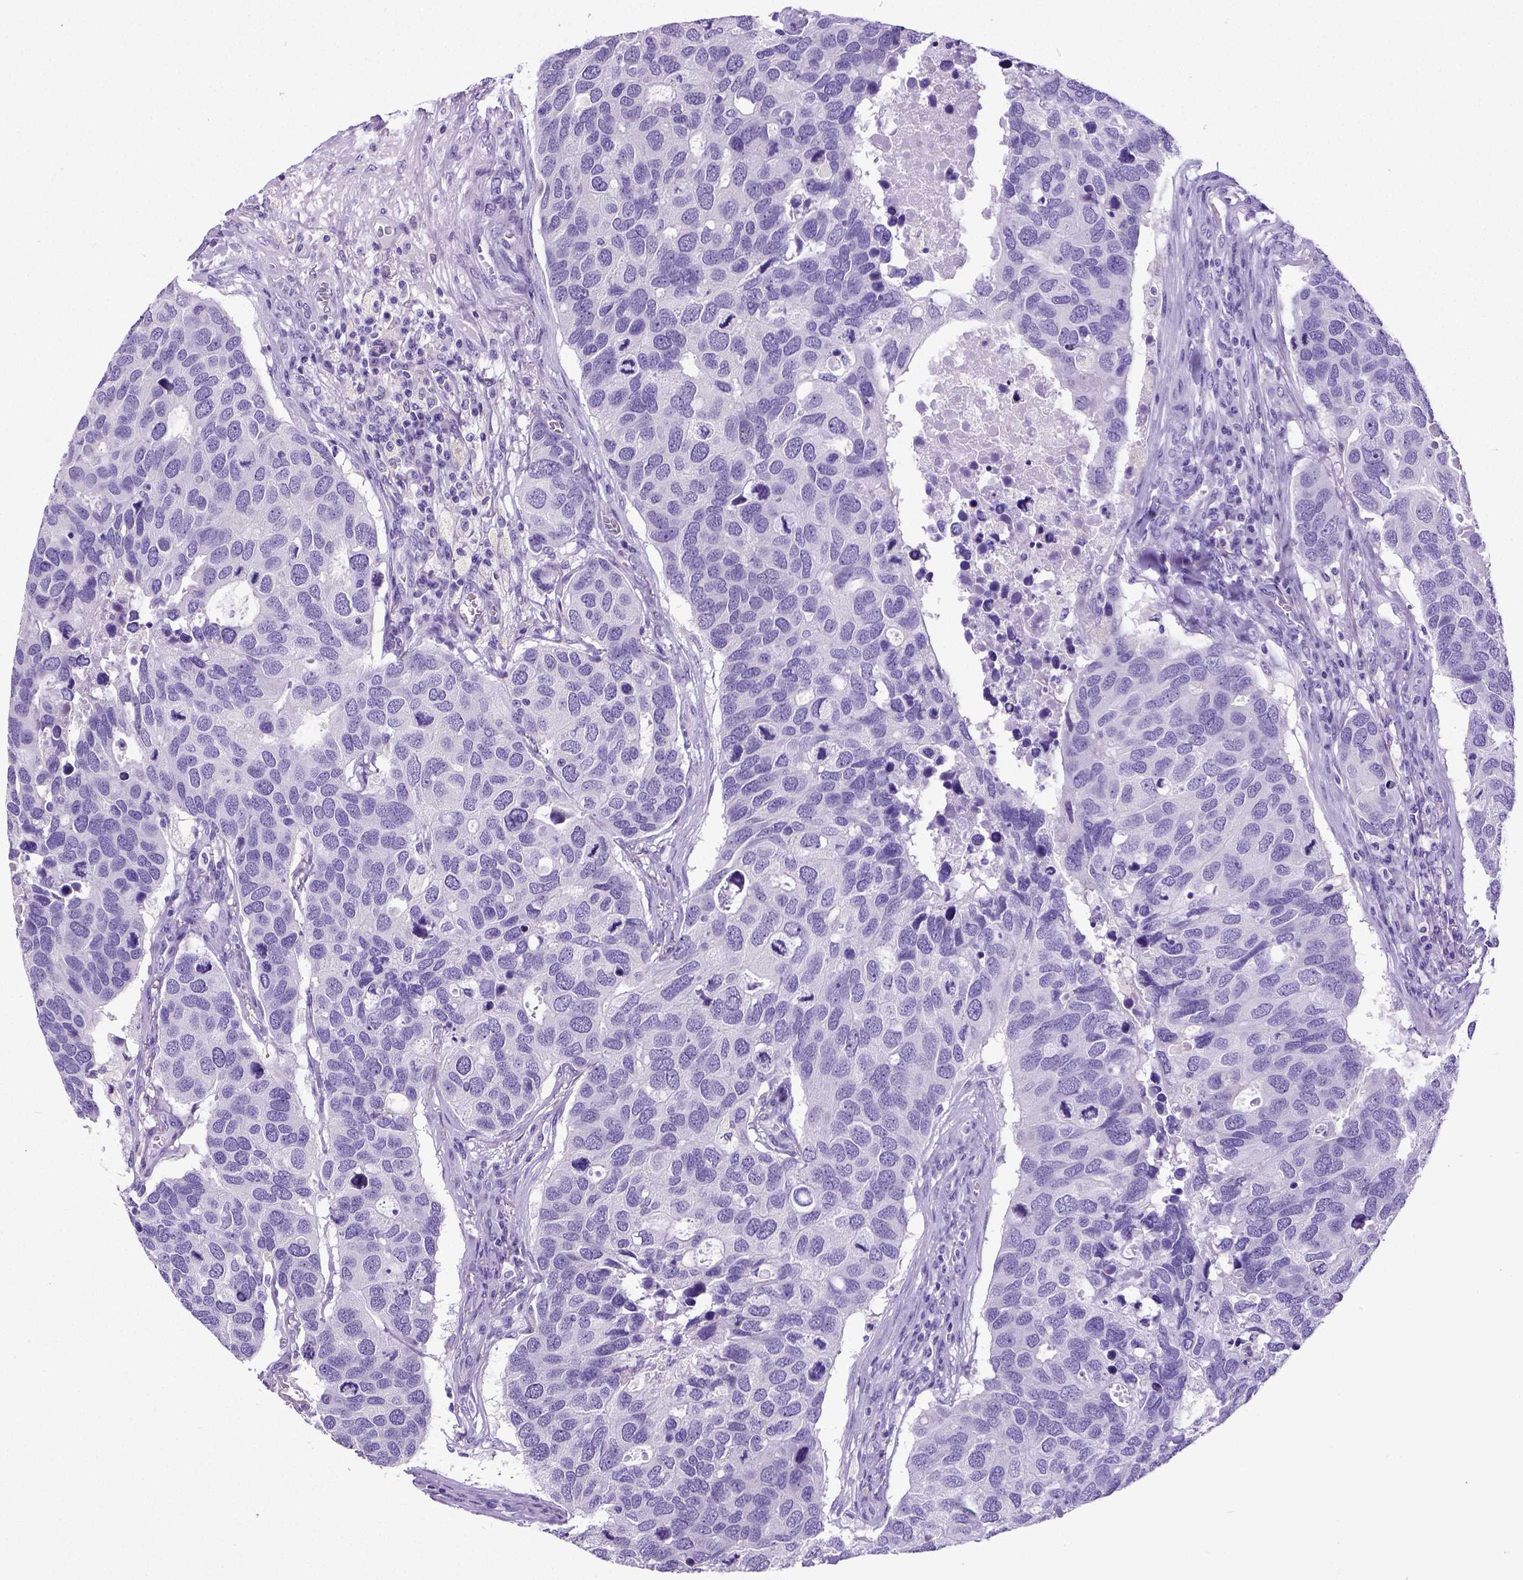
{"staining": {"intensity": "negative", "quantity": "none", "location": "none"}, "tissue": "breast cancer", "cell_type": "Tumor cells", "image_type": "cancer", "snomed": [{"axis": "morphology", "description": "Duct carcinoma"}, {"axis": "topography", "description": "Breast"}], "caption": "IHC photomicrograph of invasive ductal carcinoma (breast) stained for a protein (brown), which exhibits no expression in tumor cells.", "gene": "SATB2", "patient": {"sex": "female", "age": 83}}